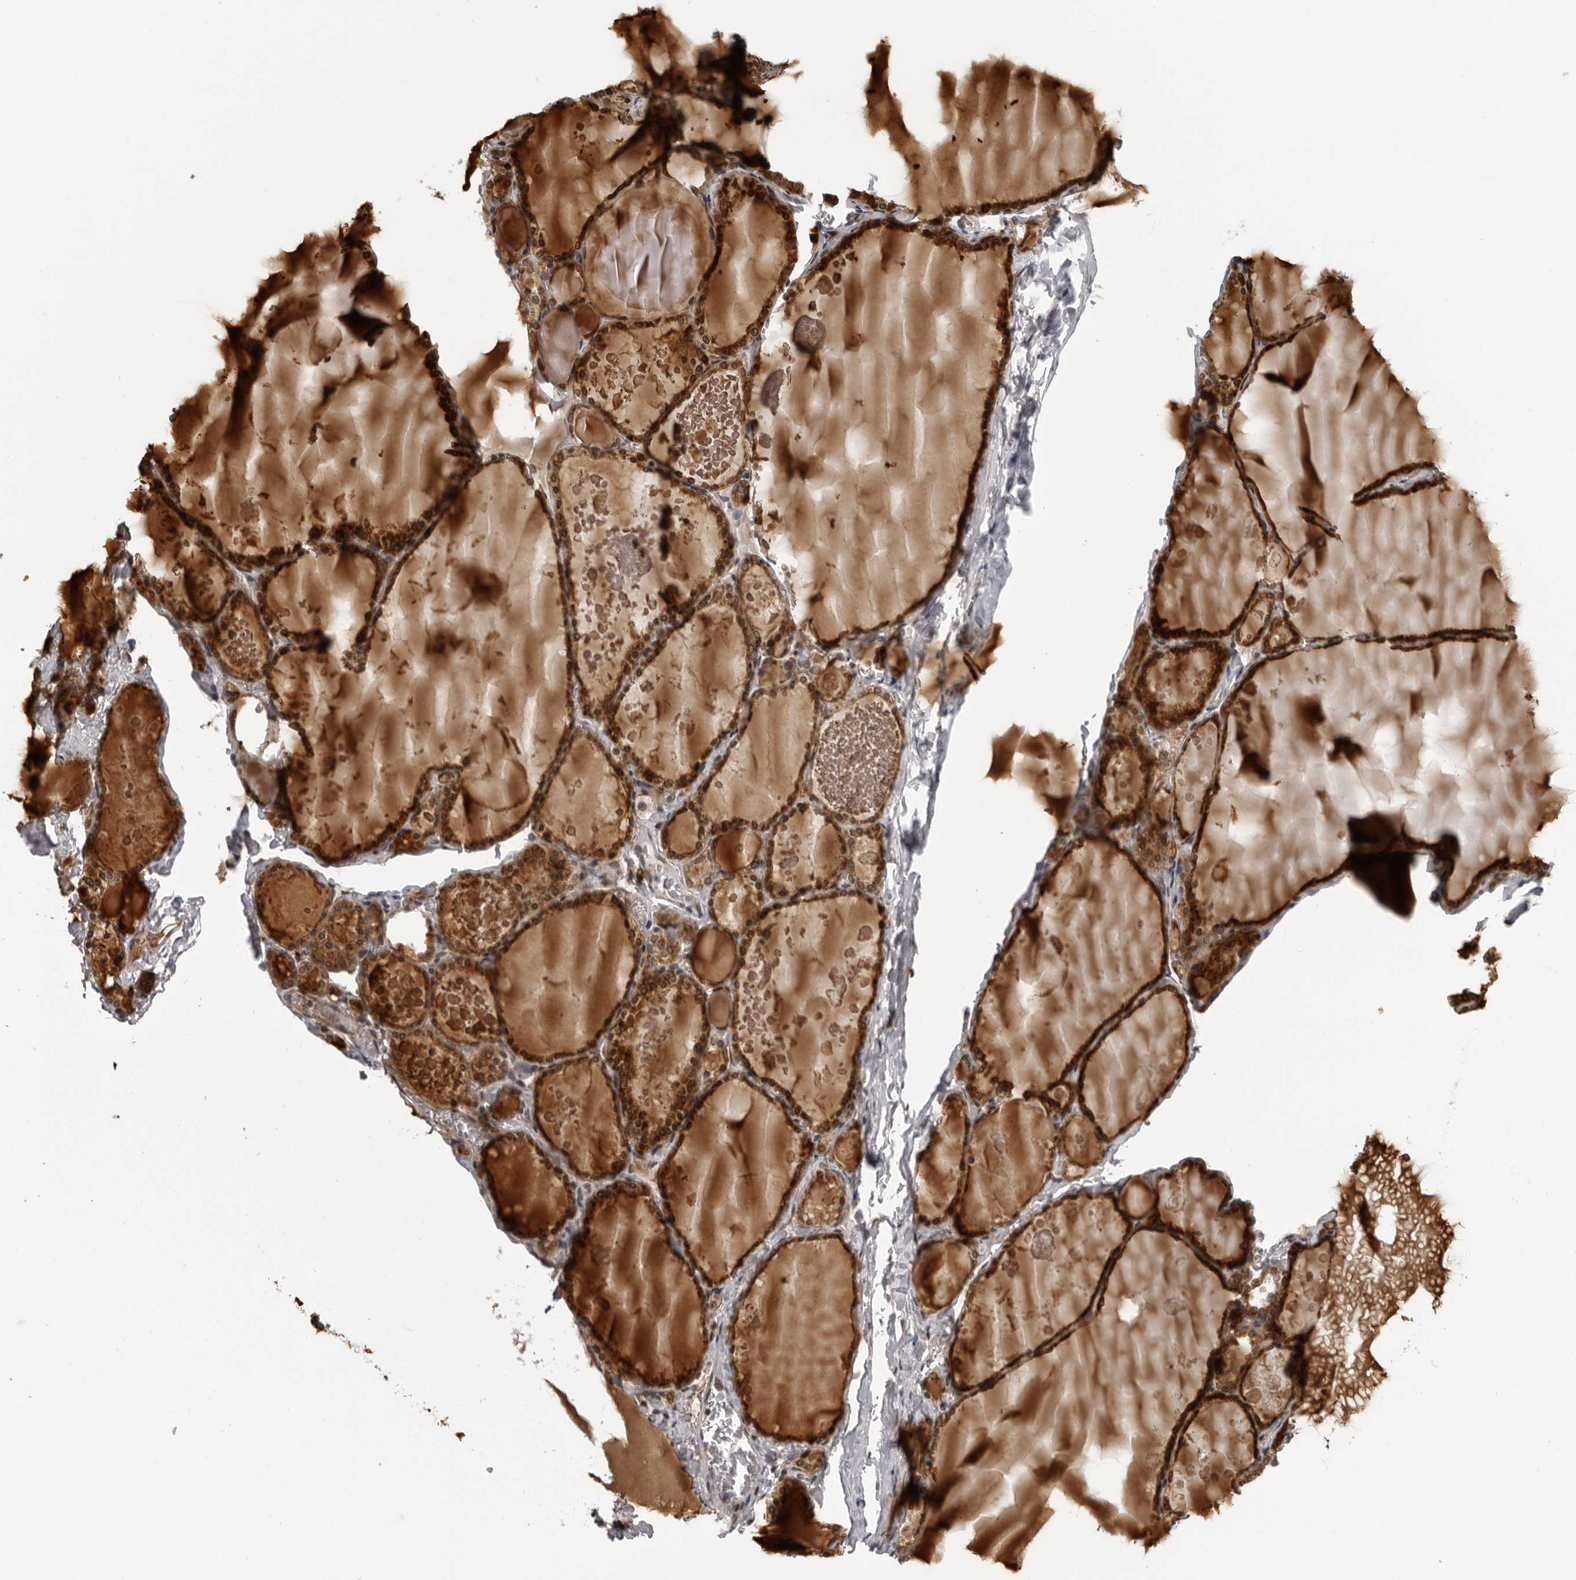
{"staining": {"intensity": "strong", "quantity": ">75%", "location": "cytoplasmic/membranous"}, "tissue": "thyroid gland", "cell_type": "Glandular cells", "image_type": "normal", "snomed": [{"axis": "morphology", "description": "Normal tissue, NOS"}, {"axis": "topography", "description": "Thyroid gland"}], "caption": "Immunohistochemistry image of normal thyroid gland: human thyroid gland stained using immunohistochemistry demonstrates high levels of strong protein expression localized specifically in the cytoplasmic/membranous of glandular cells, appearing as a cytoplasmic/membranous brown color.", "gene": "GCSAML", "patient": {"sex": "male", "age": 56}}